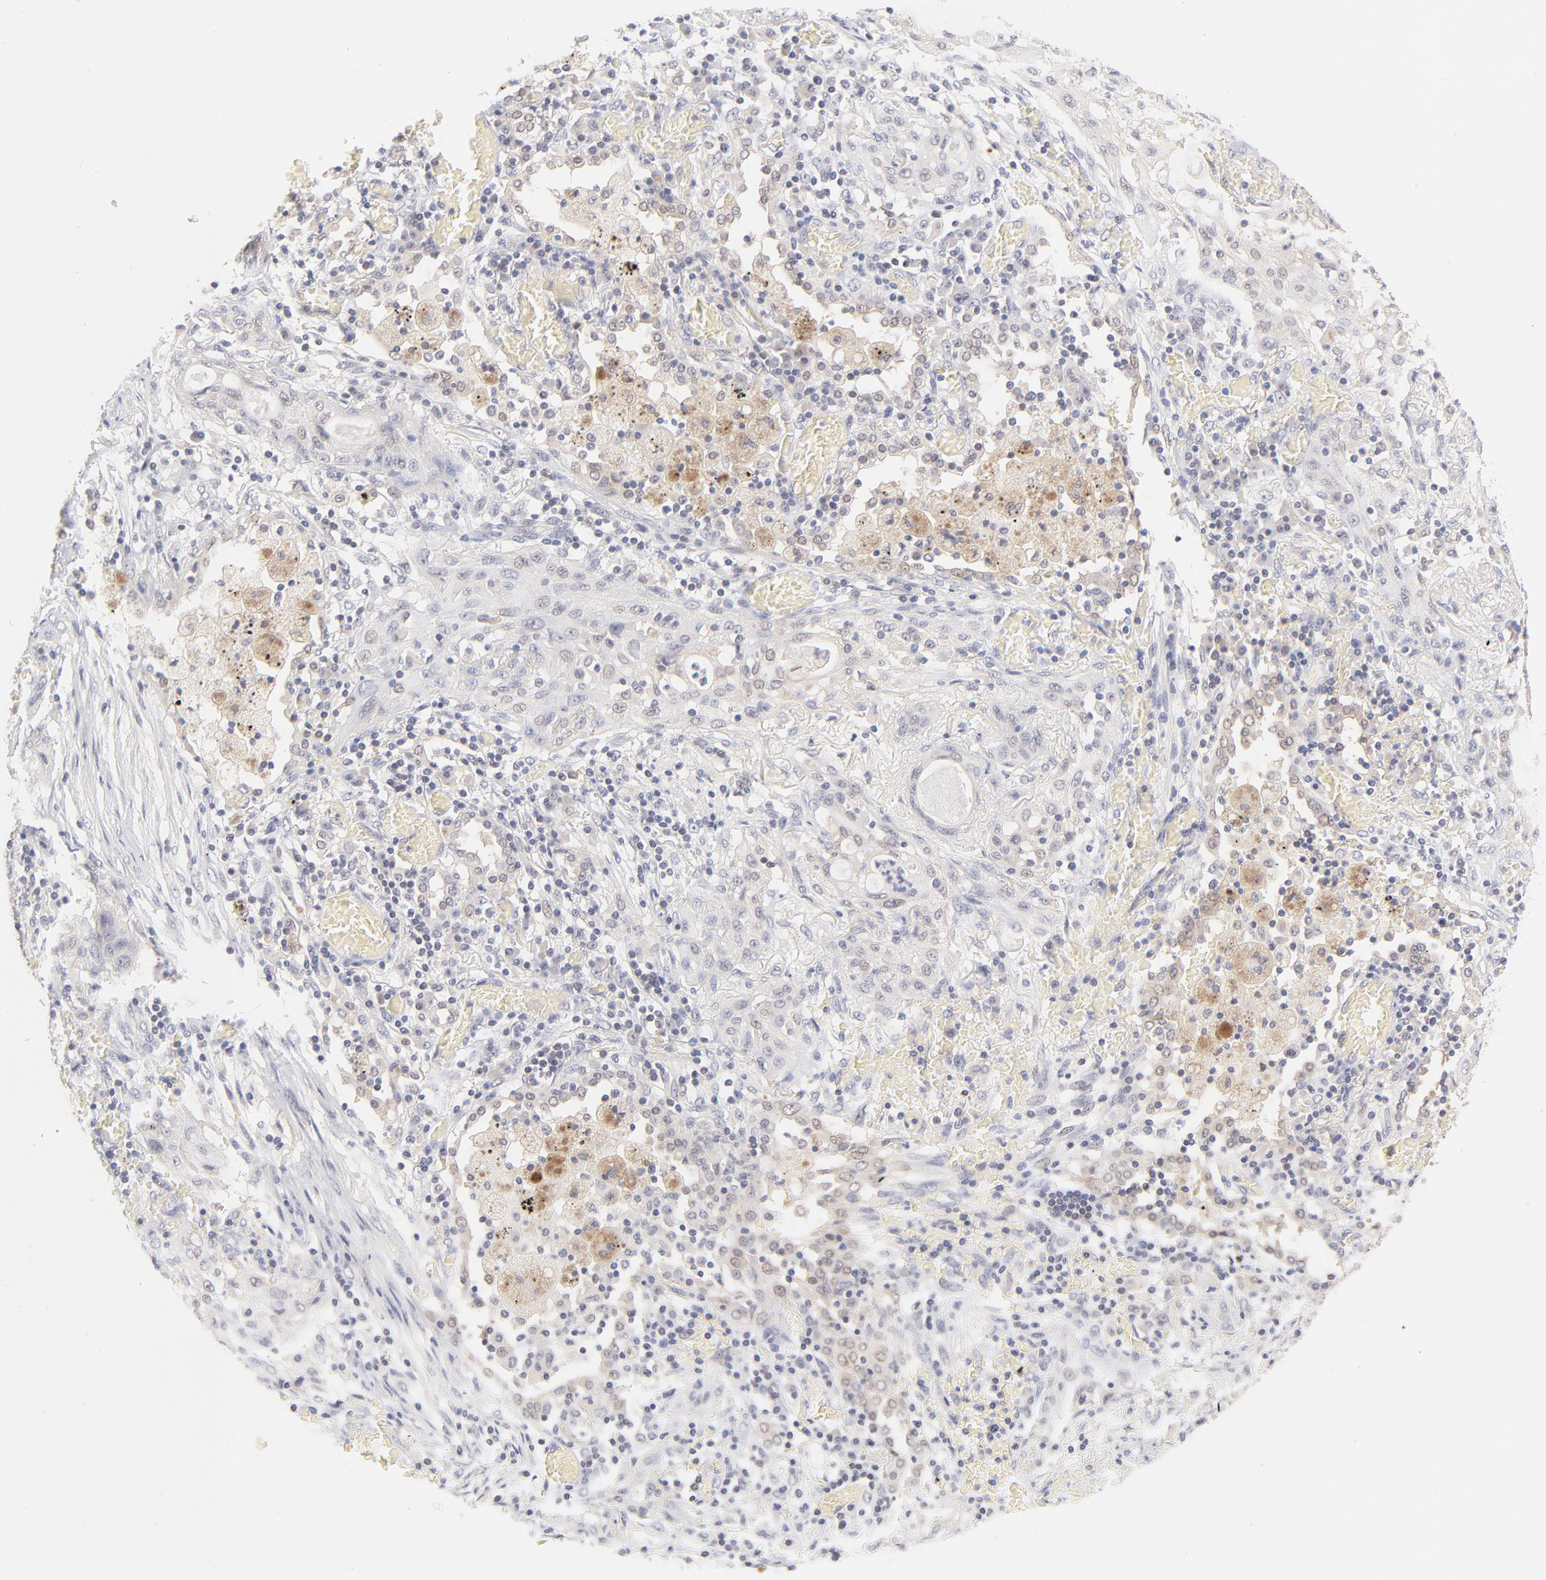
{"staining": {"intensity": "weak", "quantity": "25%-75%", "location": "nuclear"}, "tissue": "lung cancer", "cell_type": "Tumor cells", "image_type": "cancer", "snomed": [{"axis": "morphology", "description": "Squamous cell carcinoma, NOS"}, {"axis": "topography", "description": "Lung"}], "caption": "This is a micrograph of immunohistochemistry (IHC) staining of lung cancer, which shows weak positivity in the nuclear of tumor cells.", "gene": "CASP6", "patient": {"sex": "female", "age": 47}}